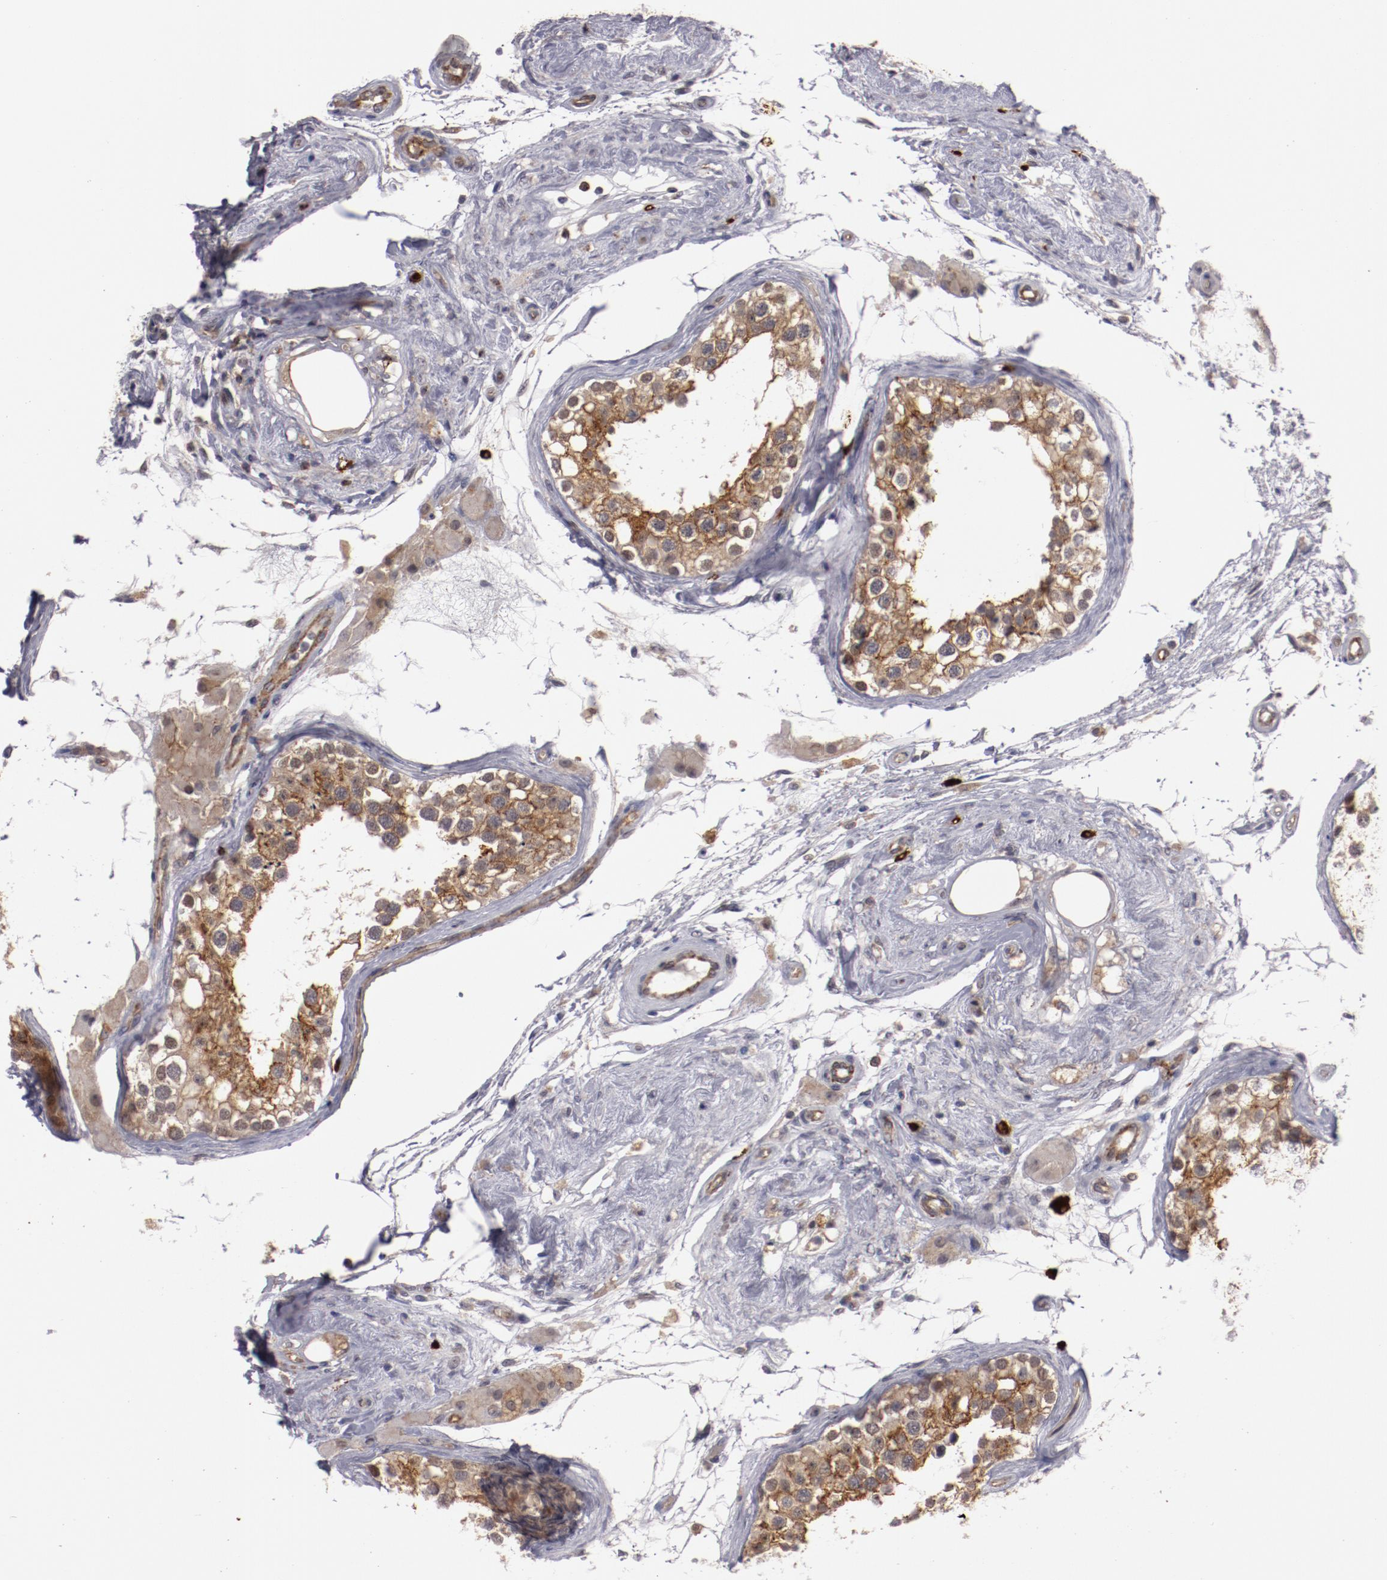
{"staining": {"intensity": "moderate", "quantity": ">75%", "location": "cytoplasmic/membranous"}, "tissue": "testis", "cell_type": "Cells in seminiferous ducts", "image_type": "normal", "snomed": [{"axis": "morphology", "description": "Normal tissue, NOS"}, {"axis": "topography", "description": "Testis"}], "caption": "High-magnification brightfield microscopy of unremarkable testis stained with DAB (3,3'-diaminobenzidine) (brown) and counterstained with hematoxylin (blue). cells in seminiferous ducts exhibit moderate cytoplasmic/membranous staining is present in approximately>75% of cells.", "gene": "STX3", "patient": {"sex": "male", "age": 68}}